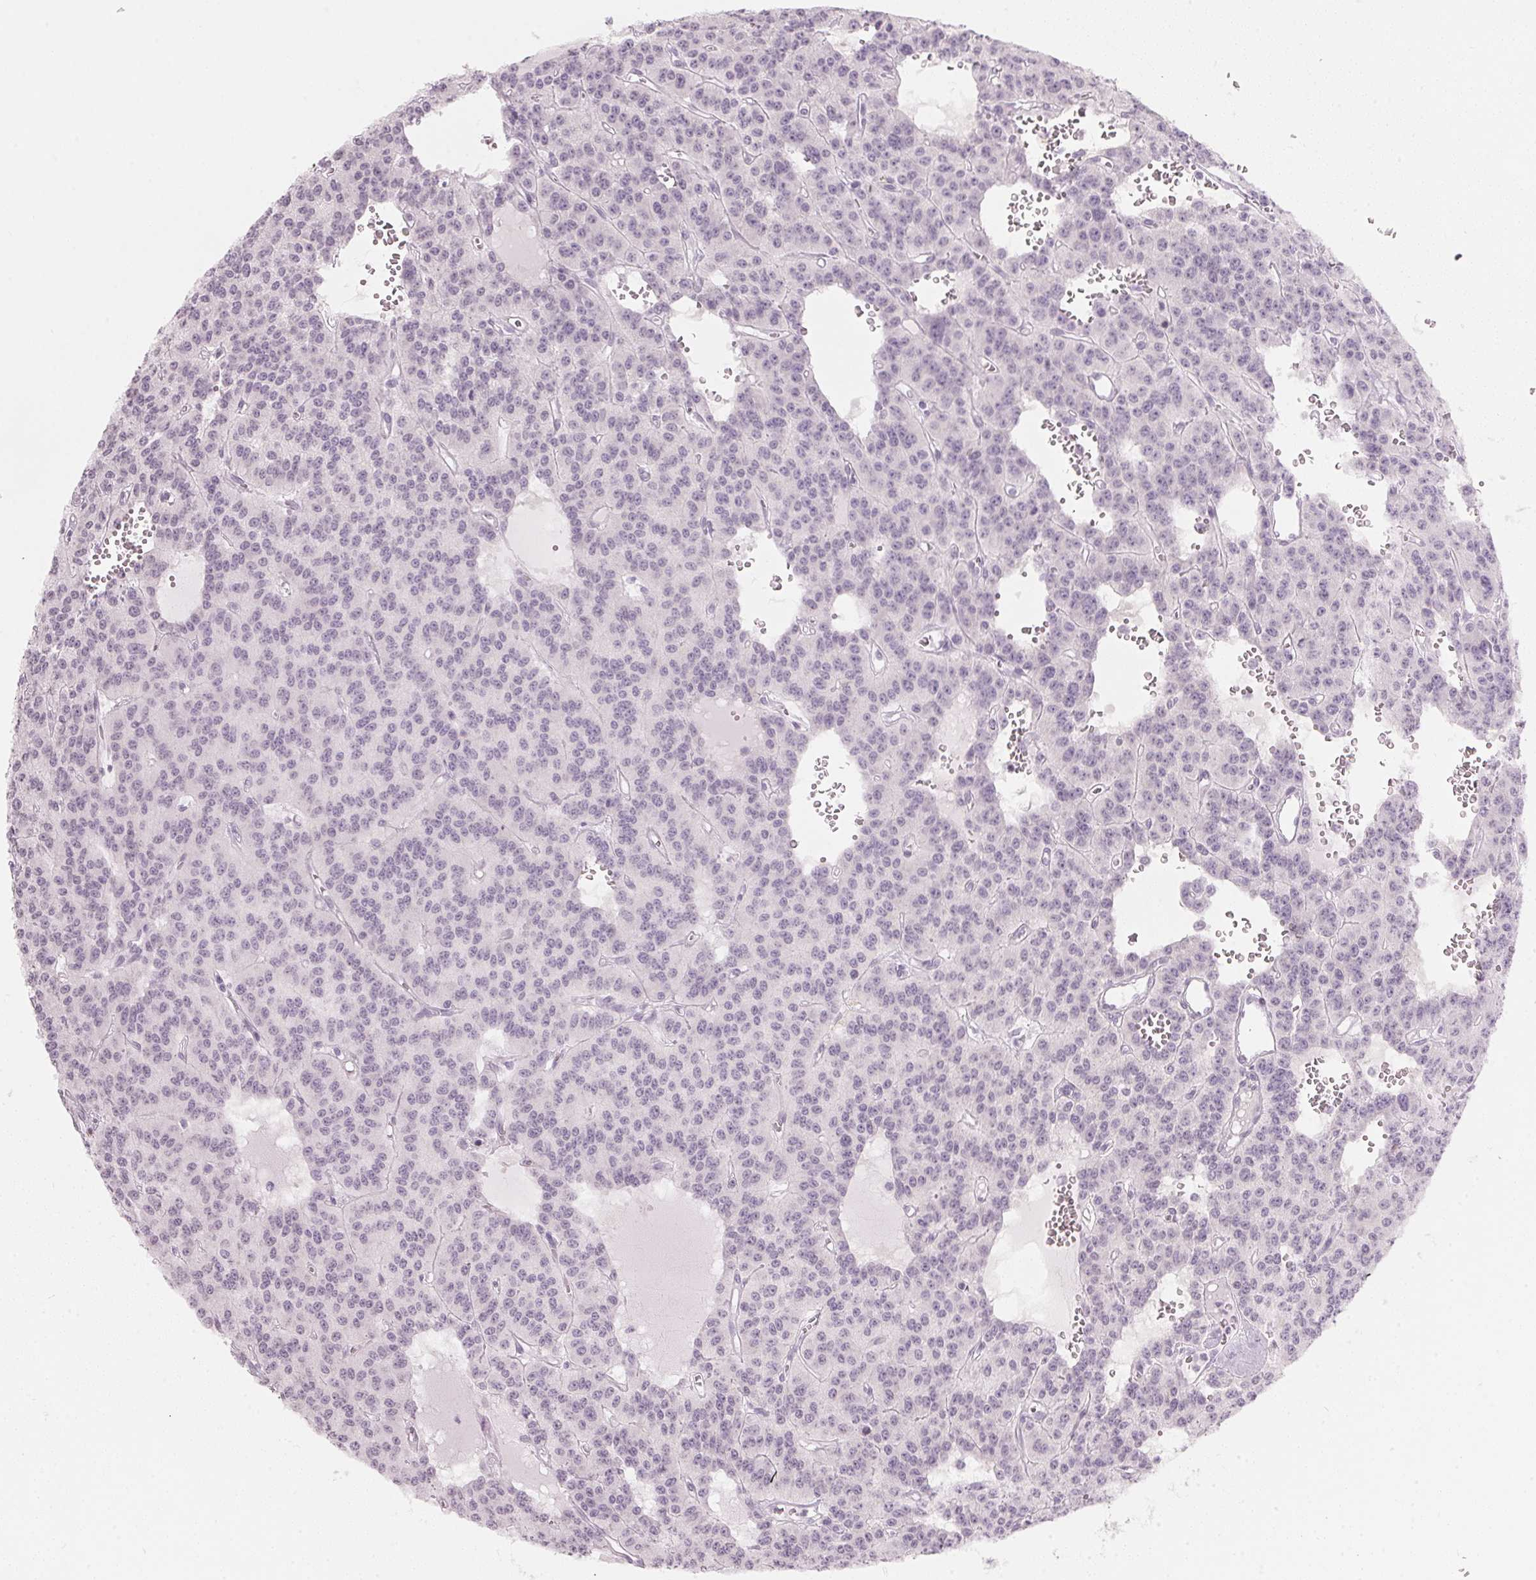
{"staining": {"intensity": "negative", "quantity": "none", "location": "none"}, "tissue": "carcinoid", "cell_type": "Tumor cells", "image_type": "cancer", "snomed": [{"axis": "morphology", "description": "Carcinoid, malignant, NOS"}, {"axis": "topography", "description": "Lung"}], "caption": "Immunohistochemistry (IHC) micrograph of neoplastic tissue: carcinoid (malignant) stained with DAB (3,3'-diaminobenzidine) reveals no significant protein positivity in tumor cells.", "gene": "SFRP4", "patient": {"sex": "female", "age": 71}}